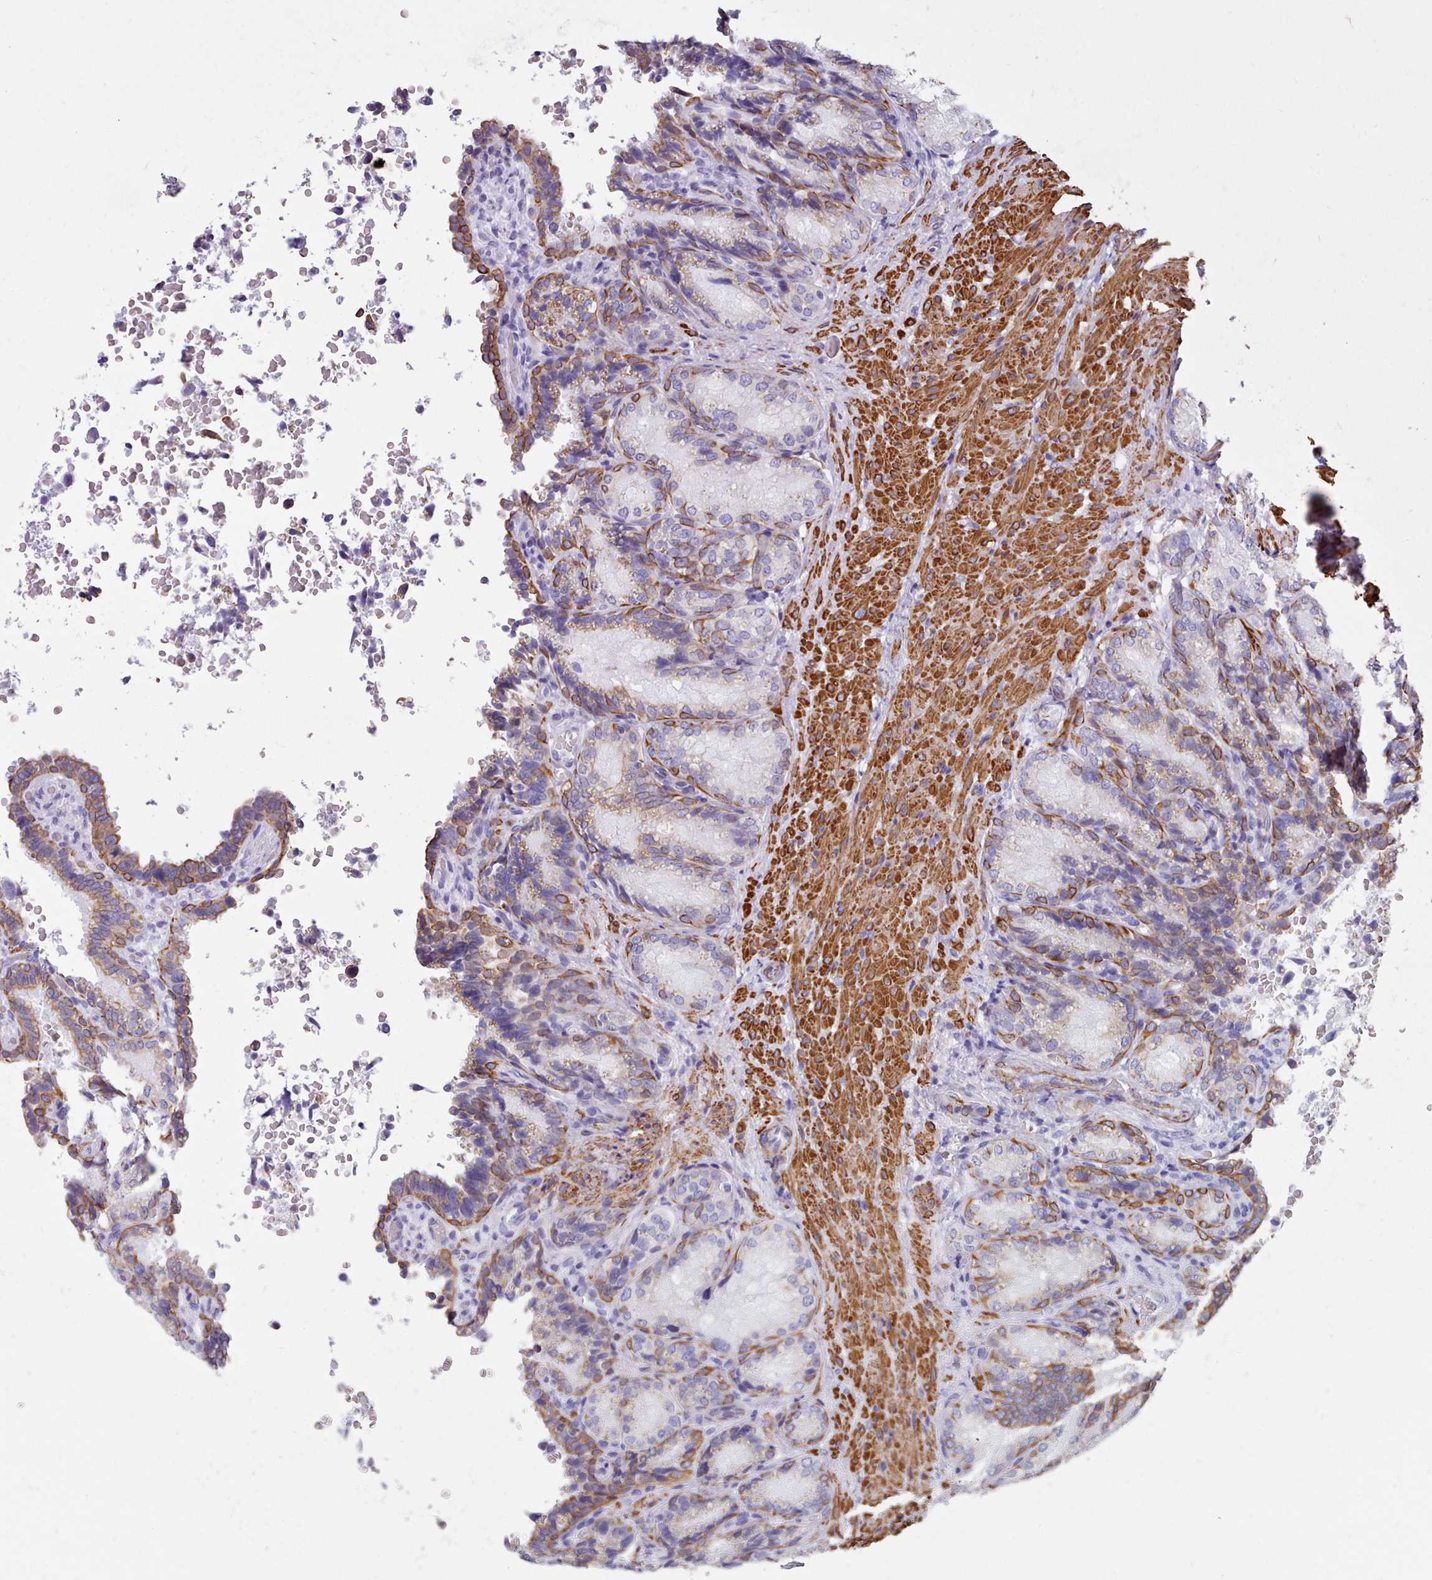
{"staining": {"intensity": "moderate", "quantity": "25%-75%", "location": "cytoplasmic/membranous"}, "tissue": "seminal vesicle", "cell_type": "Glandular cells", "image_type": "normal", "snomed": [{"axis": "morphology", "description": "Normal tissue, NOS"}, {"axis": "topography", "description": "Seminal veicle"}], "caption": "Approximately 25%-75% of glandular cells in unremarkable seminal vesicle display moderate cytoplasmic/membranous protein positivity as visualized by brown immunohistochemical staining.", "gene": "FPGS", "patient": {"sex": "male", "age": 58}}